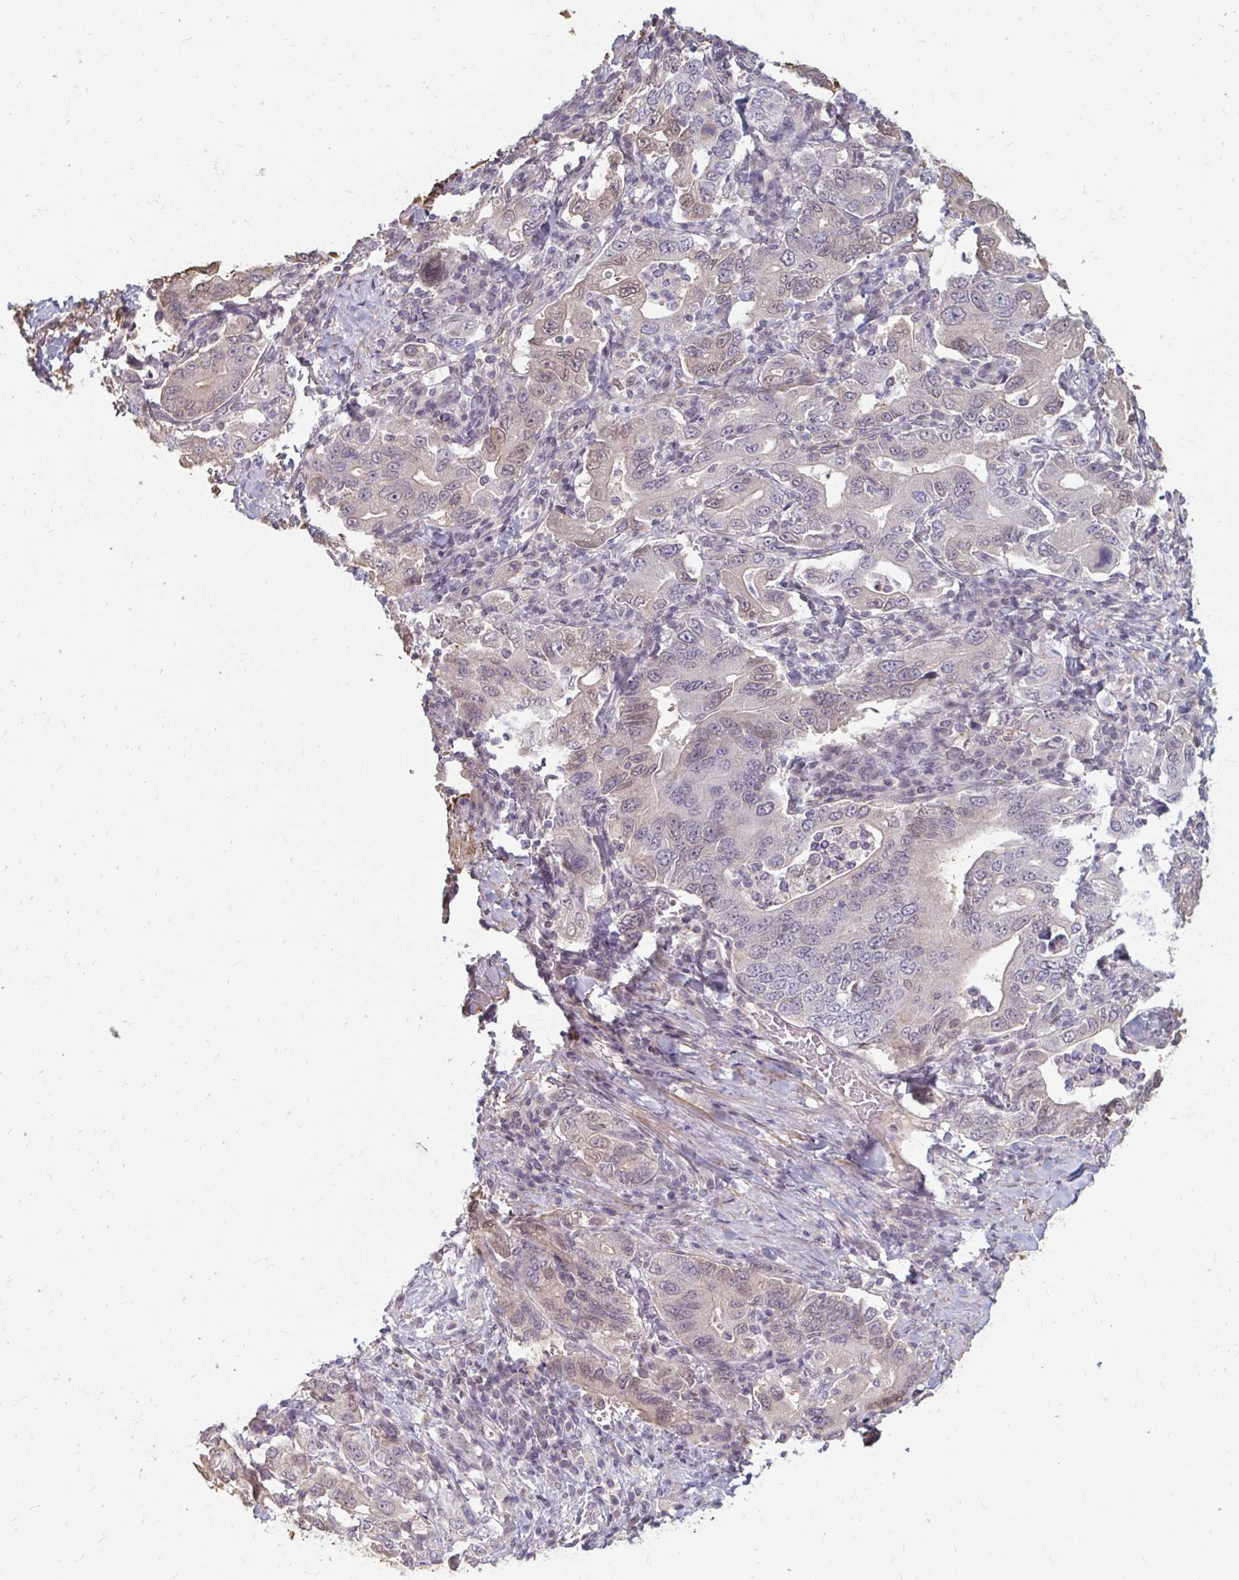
{"staining": {"intensity": "negative", "quantity": "none", "location": "none"}, "tissue": "stomach cancer", "cell_type": "Tumor cells", "image_type": "cancer", "snomed": [{"axis": "morphology", "description": "Adenocarcinoma, NOS"}, {"axis": "topography", "description": "Stomach, upper"}, {"axis": "topography", "description": "Stomach"}], "caption": "Immunohistochemistry (IHC) photomicrograph of stomach cancer stained for a protein (brown), which exhibits no positivity in tumor cells.", "gene": "GPC5", "patient": {"sex": "male", "age": 62}}